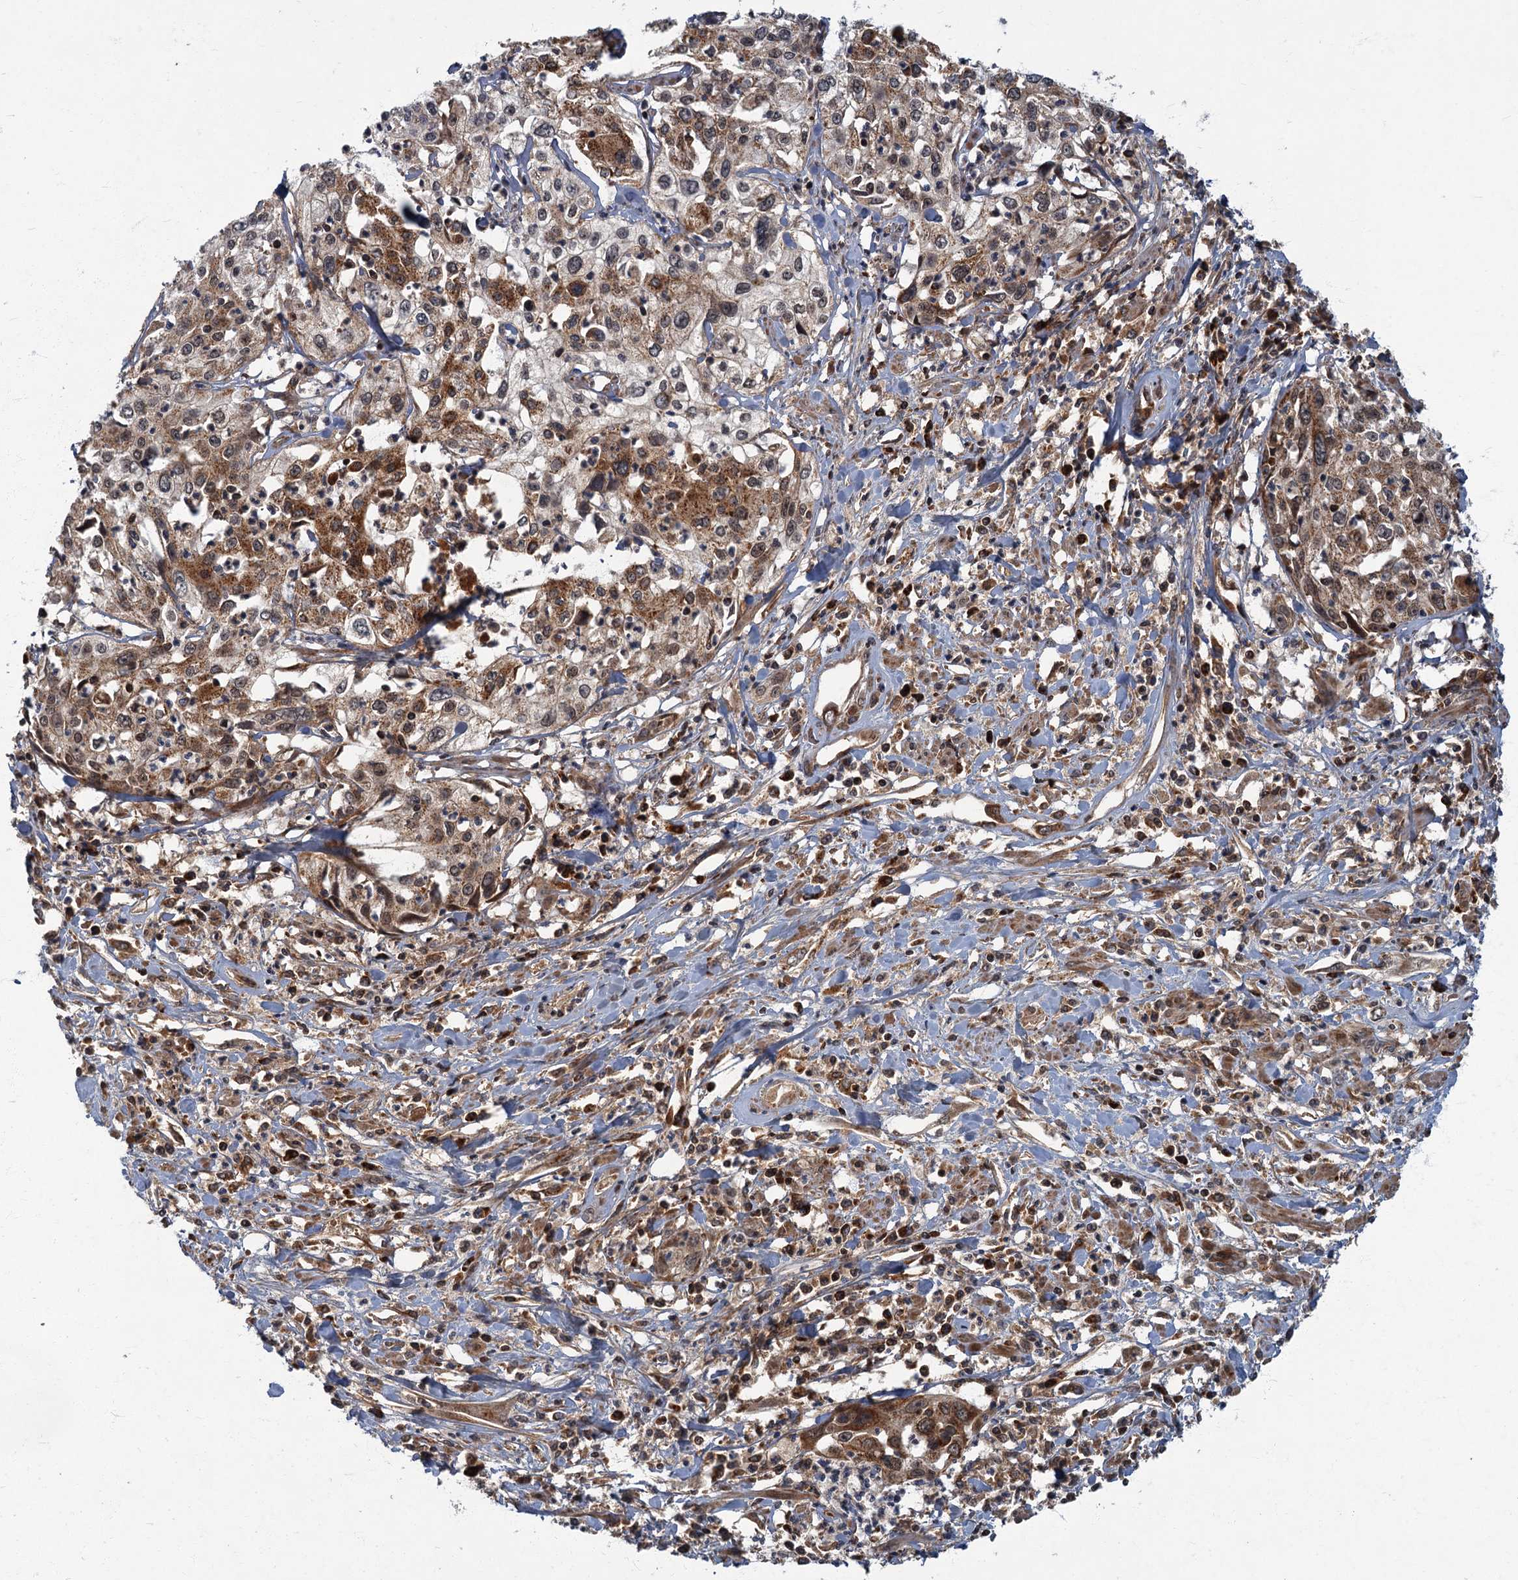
{"staining": {"intensity": "moderate", "quantity": ">75%", "location": "cytoplasmic/membranous"}, "tissue": "cervical cancer", "cell_type": "Tumor cells", "image_type": "cancer", "snomed": [{"axis": "morphology", "description": "Squamous cell carcinoma, NOS"}, {"axis": "topography", "description": "Cervix"}], "caption": "Human cervical cancer stained for a protein (brown) exhibits moderate cytoplasmic/membranous positive positivity in approximately >75% of tumor cells.", "gene": "SLC11A2", "patient": {"sex": "female", "age": 31}}